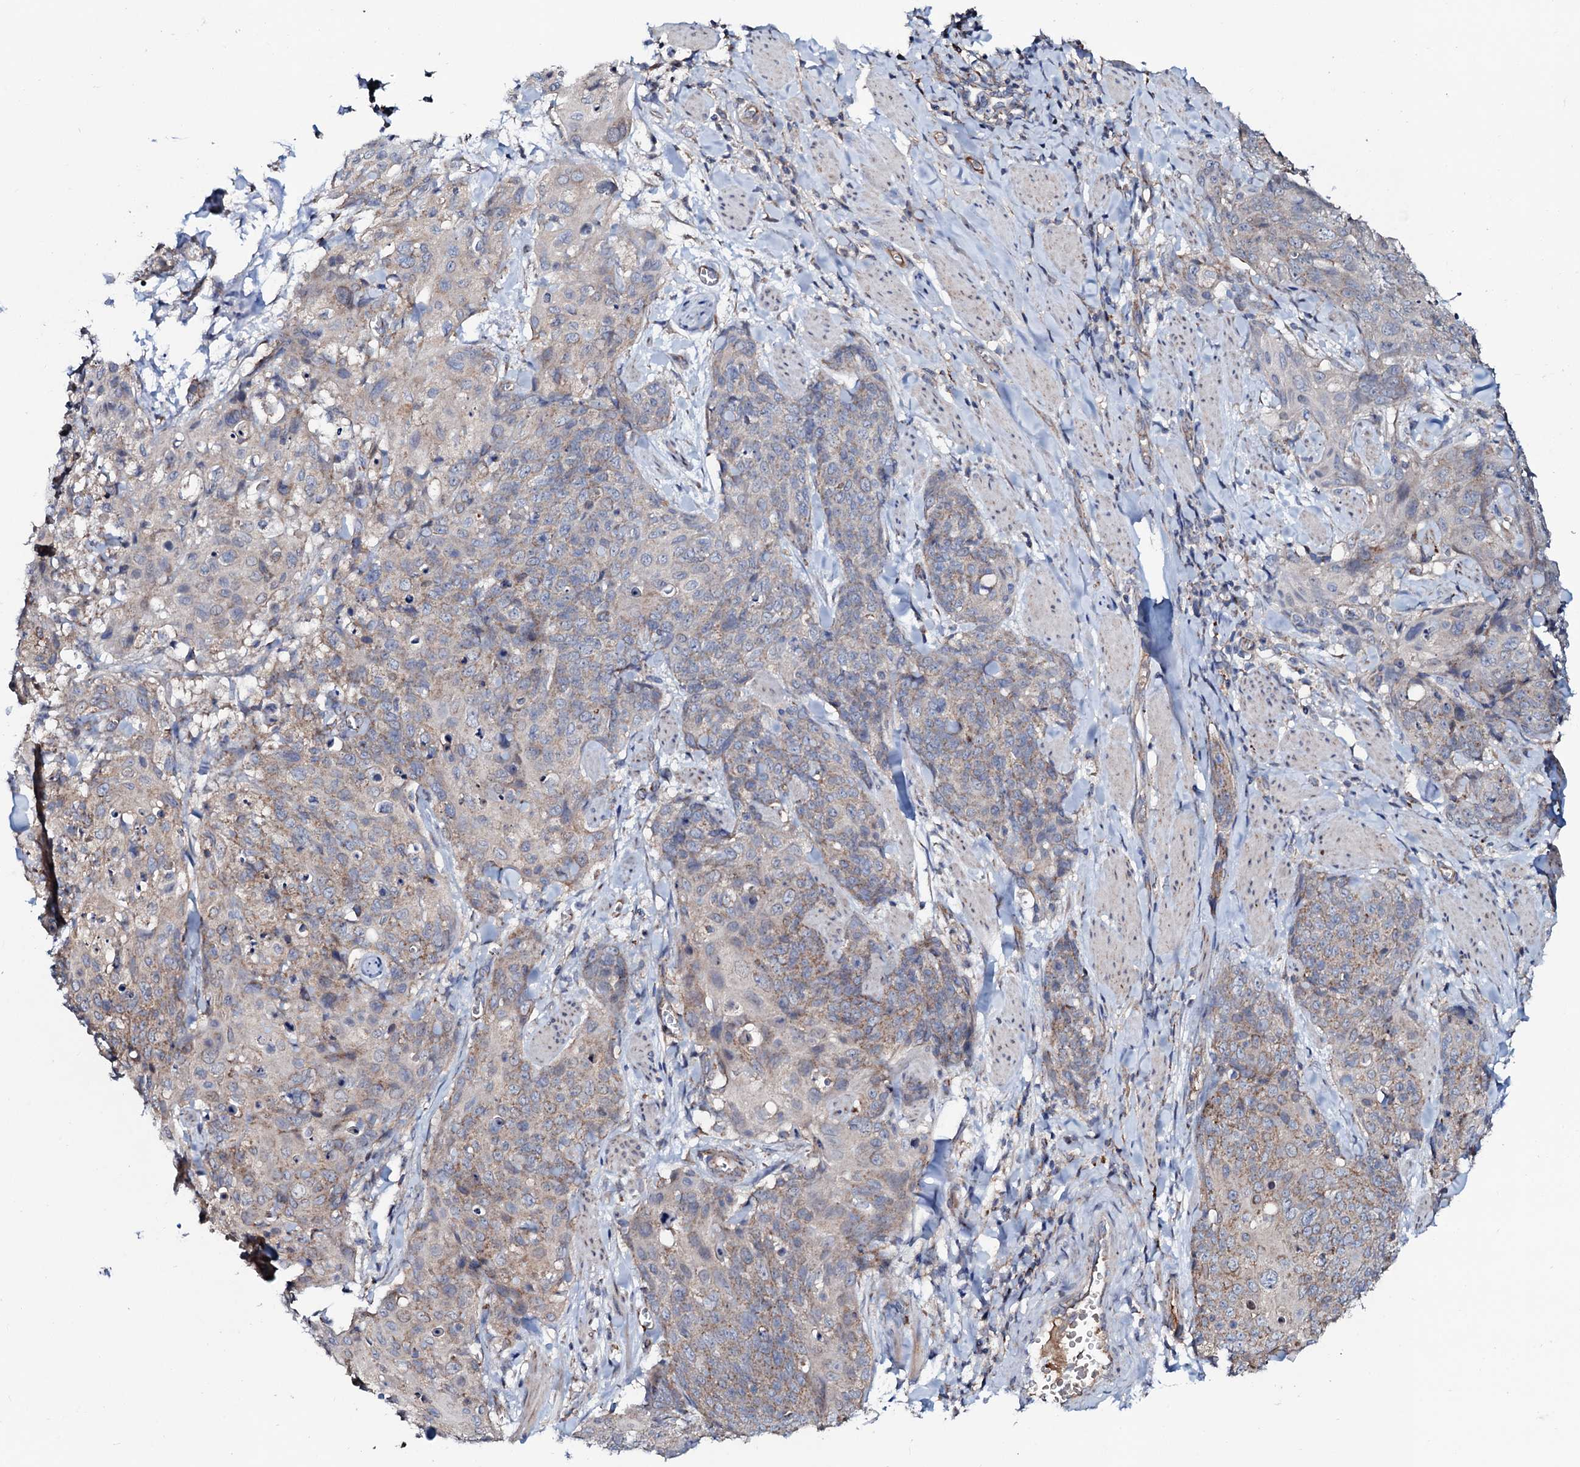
{"staining": {"intensity": "weak", "quantity": "25%-75%", "location": "cytoplasmic/membranous"}, "tissue": "skin cancer", "cell_type": "Tumor cells", "image_type": "cancer", "snomed": [{"axis": "morphology", "description": "Squamous cell carcinoma, NOS"}, {"axis": "topography", "description": "Skin"}, {"axis": "topography", "description": "Vulva"}], "caption": "Human skin cancer stained with a protein marker demonstrates weak staining in tumor cells.", "gene": "PPP1R3D", "patient": {"sex": "female", "age": 85}}